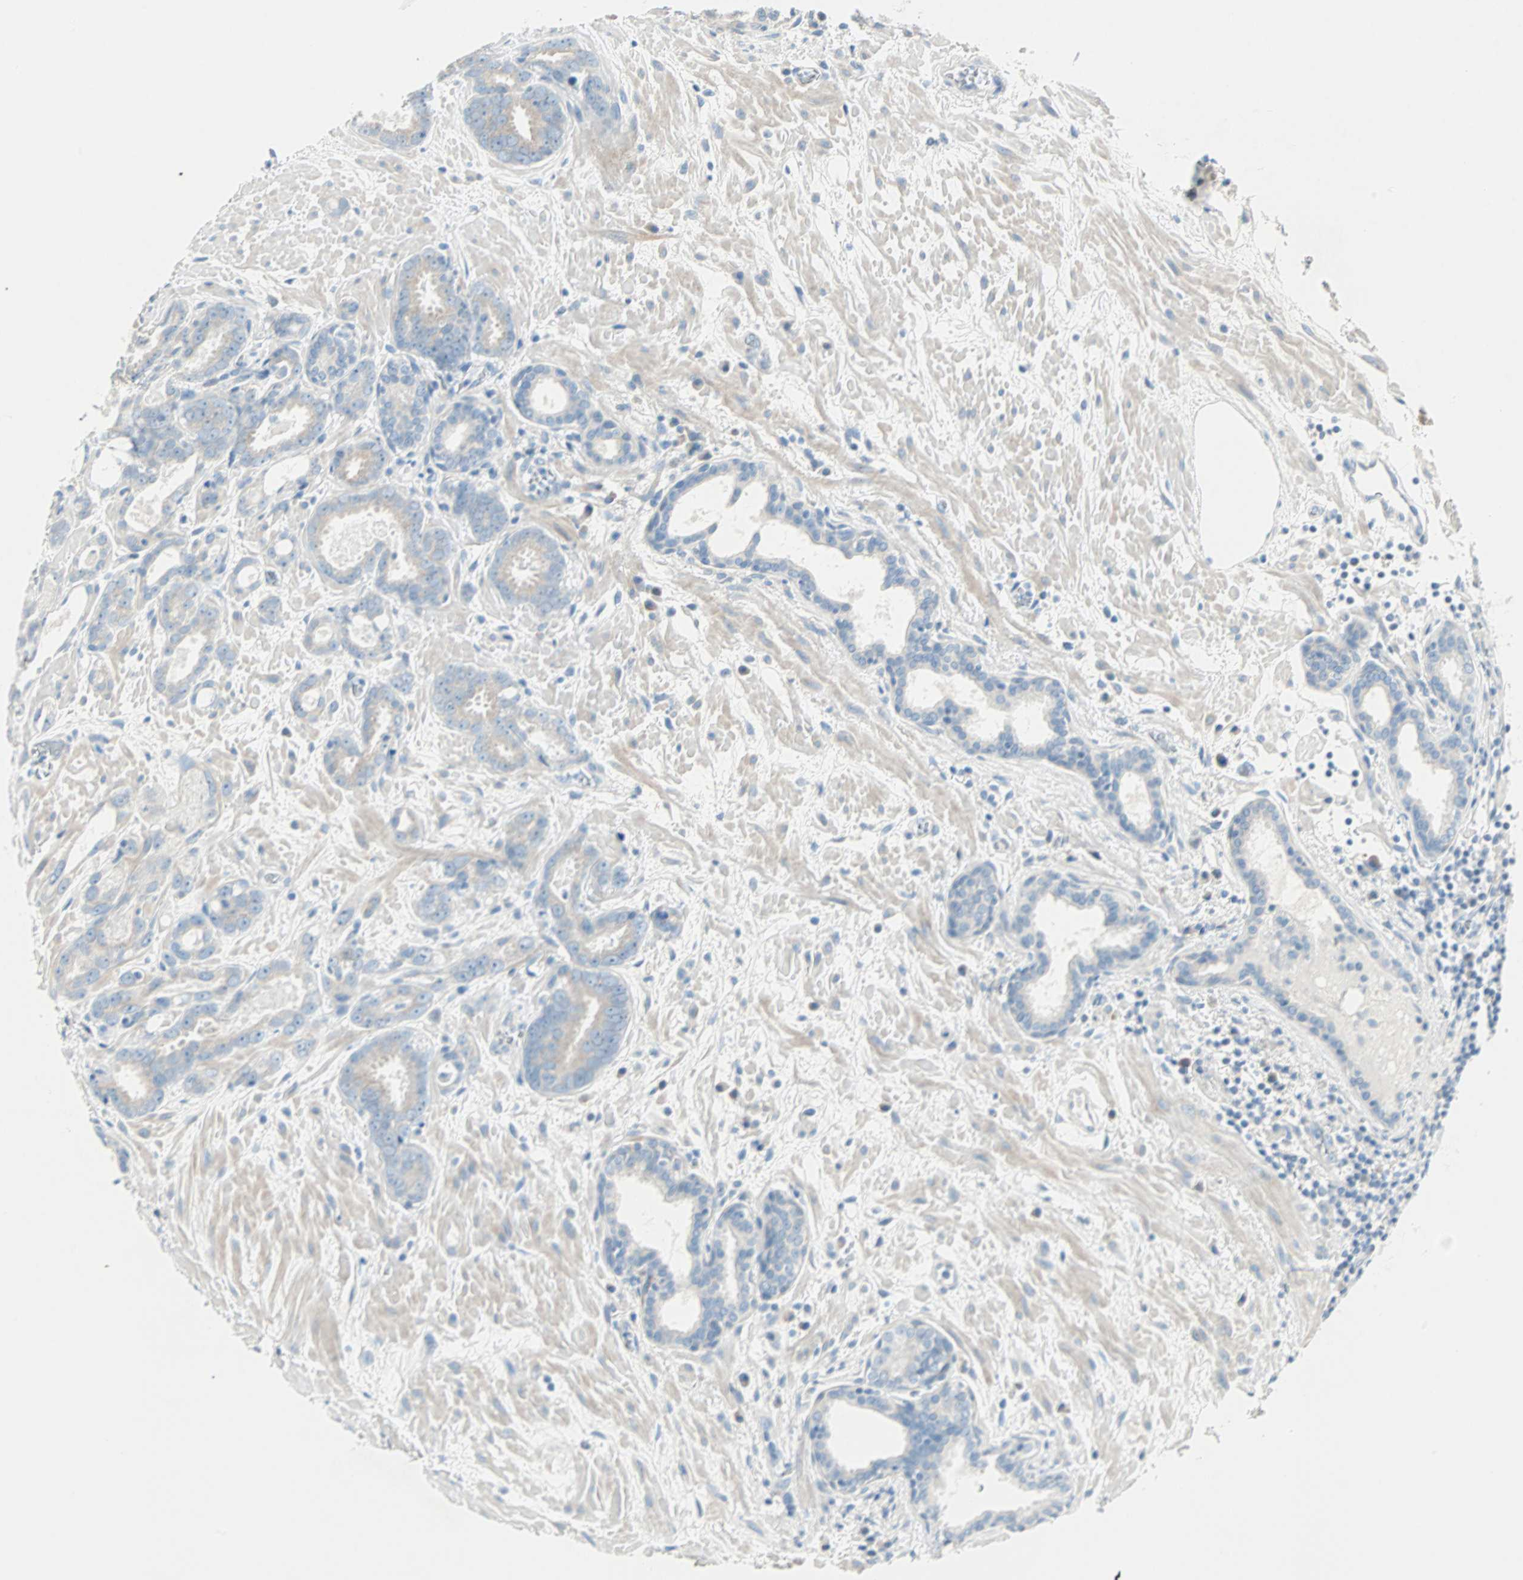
{"staining": {"intensity": "weak", "quantity": "25%-75%", "location": "cytoplasmic/membranous"}, "tissue": "prostate cancer", "cell_type": "Tumor cells", "image_type": "cancer", "snomed": [{"axis": "morphology", "description": "Adenocarcinoma, Low grade"}, {"axis": "topography", "description": "Prostate"}], "caption": "Immunohistochemistry (IHC) photomicrograph of neoplastic tissue: human prostate cancer (low-grade adenocarcinoma) stained using immunohistochemistry (IHC) displays low levels of weak protein expression localized specifically in the cytoplasmic/membranous of tumor cells, appearing as a cytoplasmic/membranous brown color.", "gene": "SULT1C2", "patient": {"sex": "male", "age": 57}}